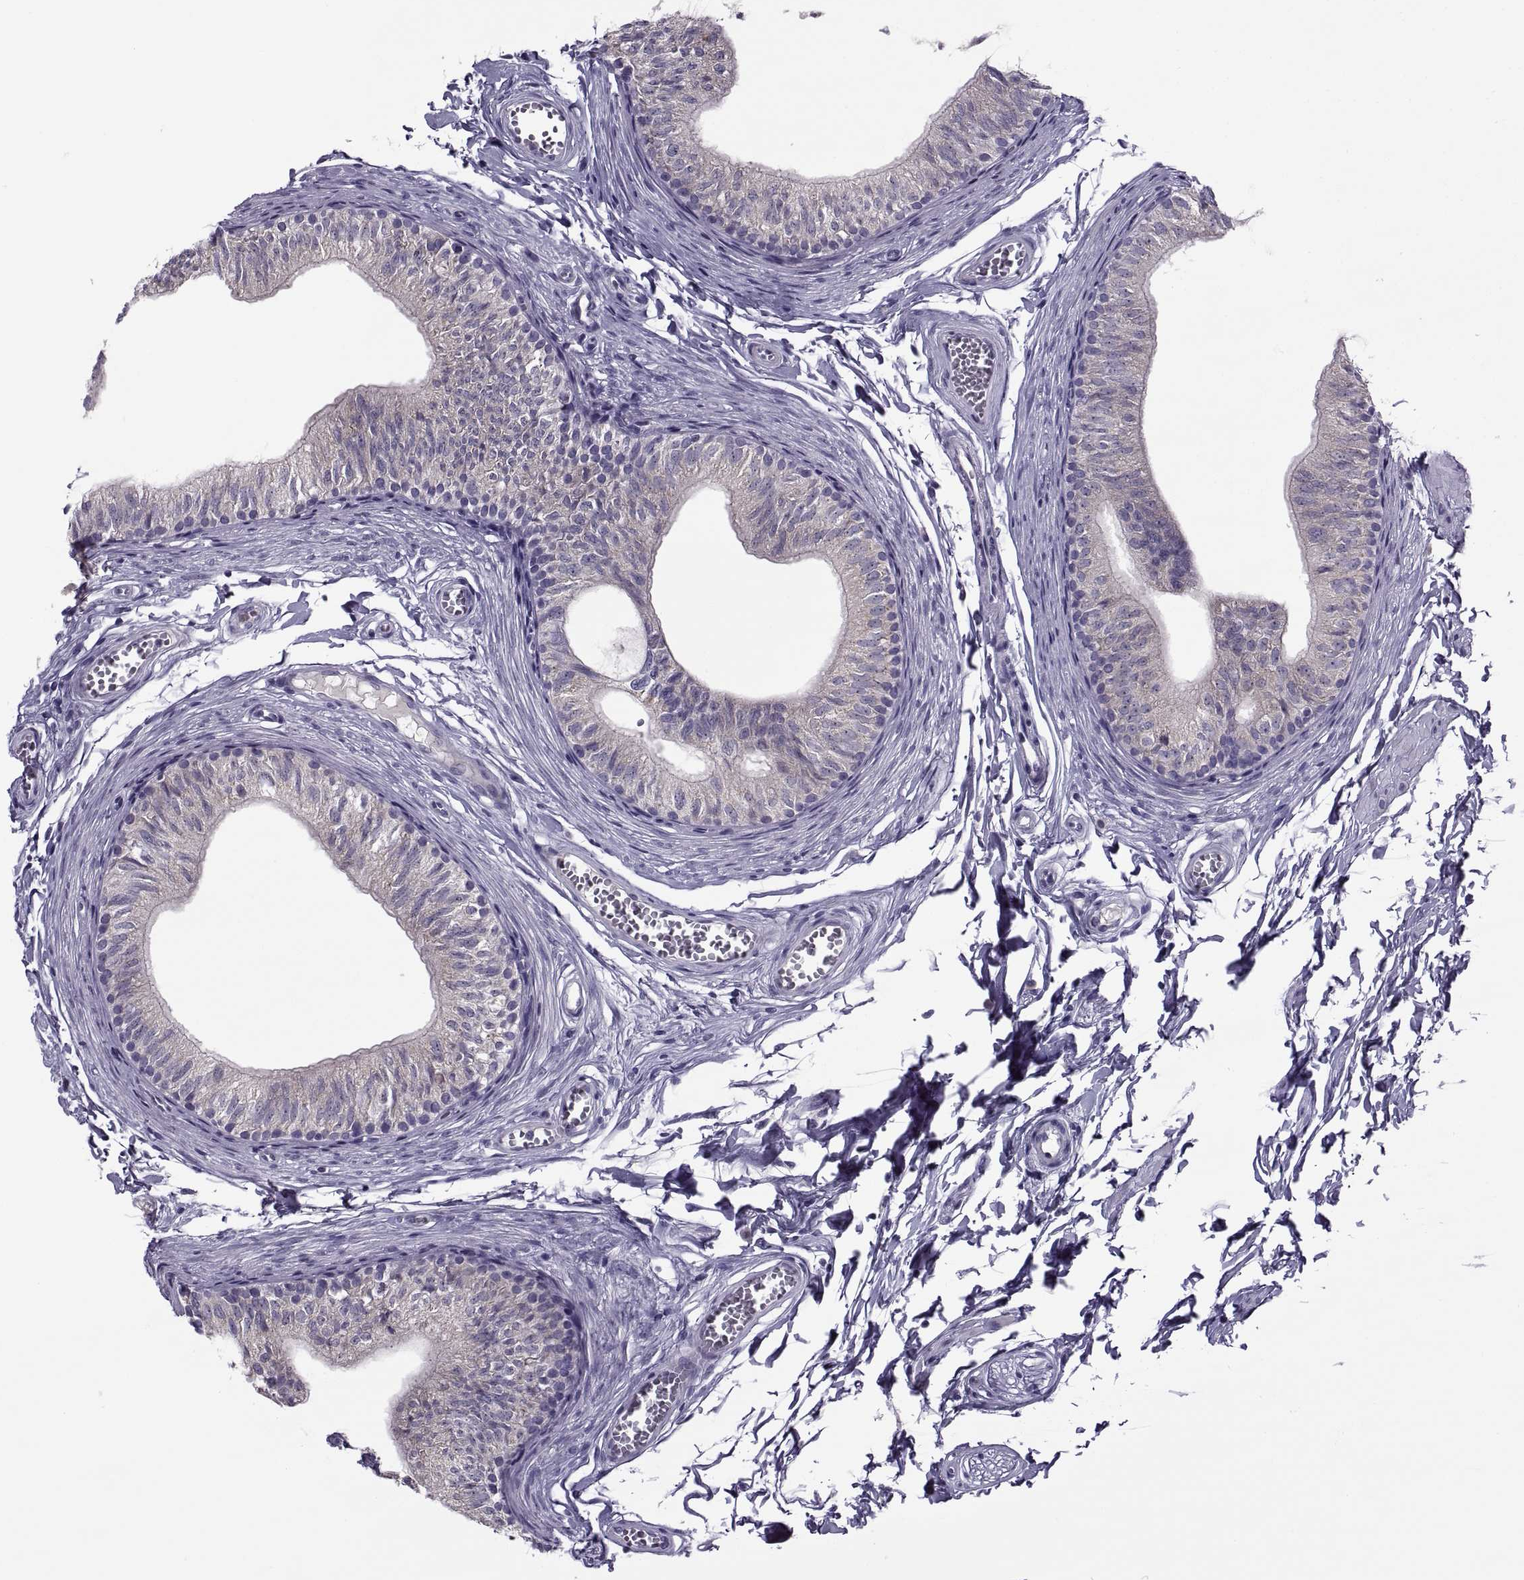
{"staining": {"intensity": "weak", "quantity": "<25%", "location": "cytoplasmic/membranous"}, "tissue": "epididymis", "cell_type": "Glandular cells", "image_type": "normal", "snomed": [{"axis": "morphology", "description": "Normal tissue, NOS"}, {"axis": "topography", "description": "Epididymis"}], "caption": "DAB immunohistochemical staining of normal epididymis reveals no significant expression in glandular cells.", "gene": "MAGEB1", "patient": {"sex": "male", "age": 22}}